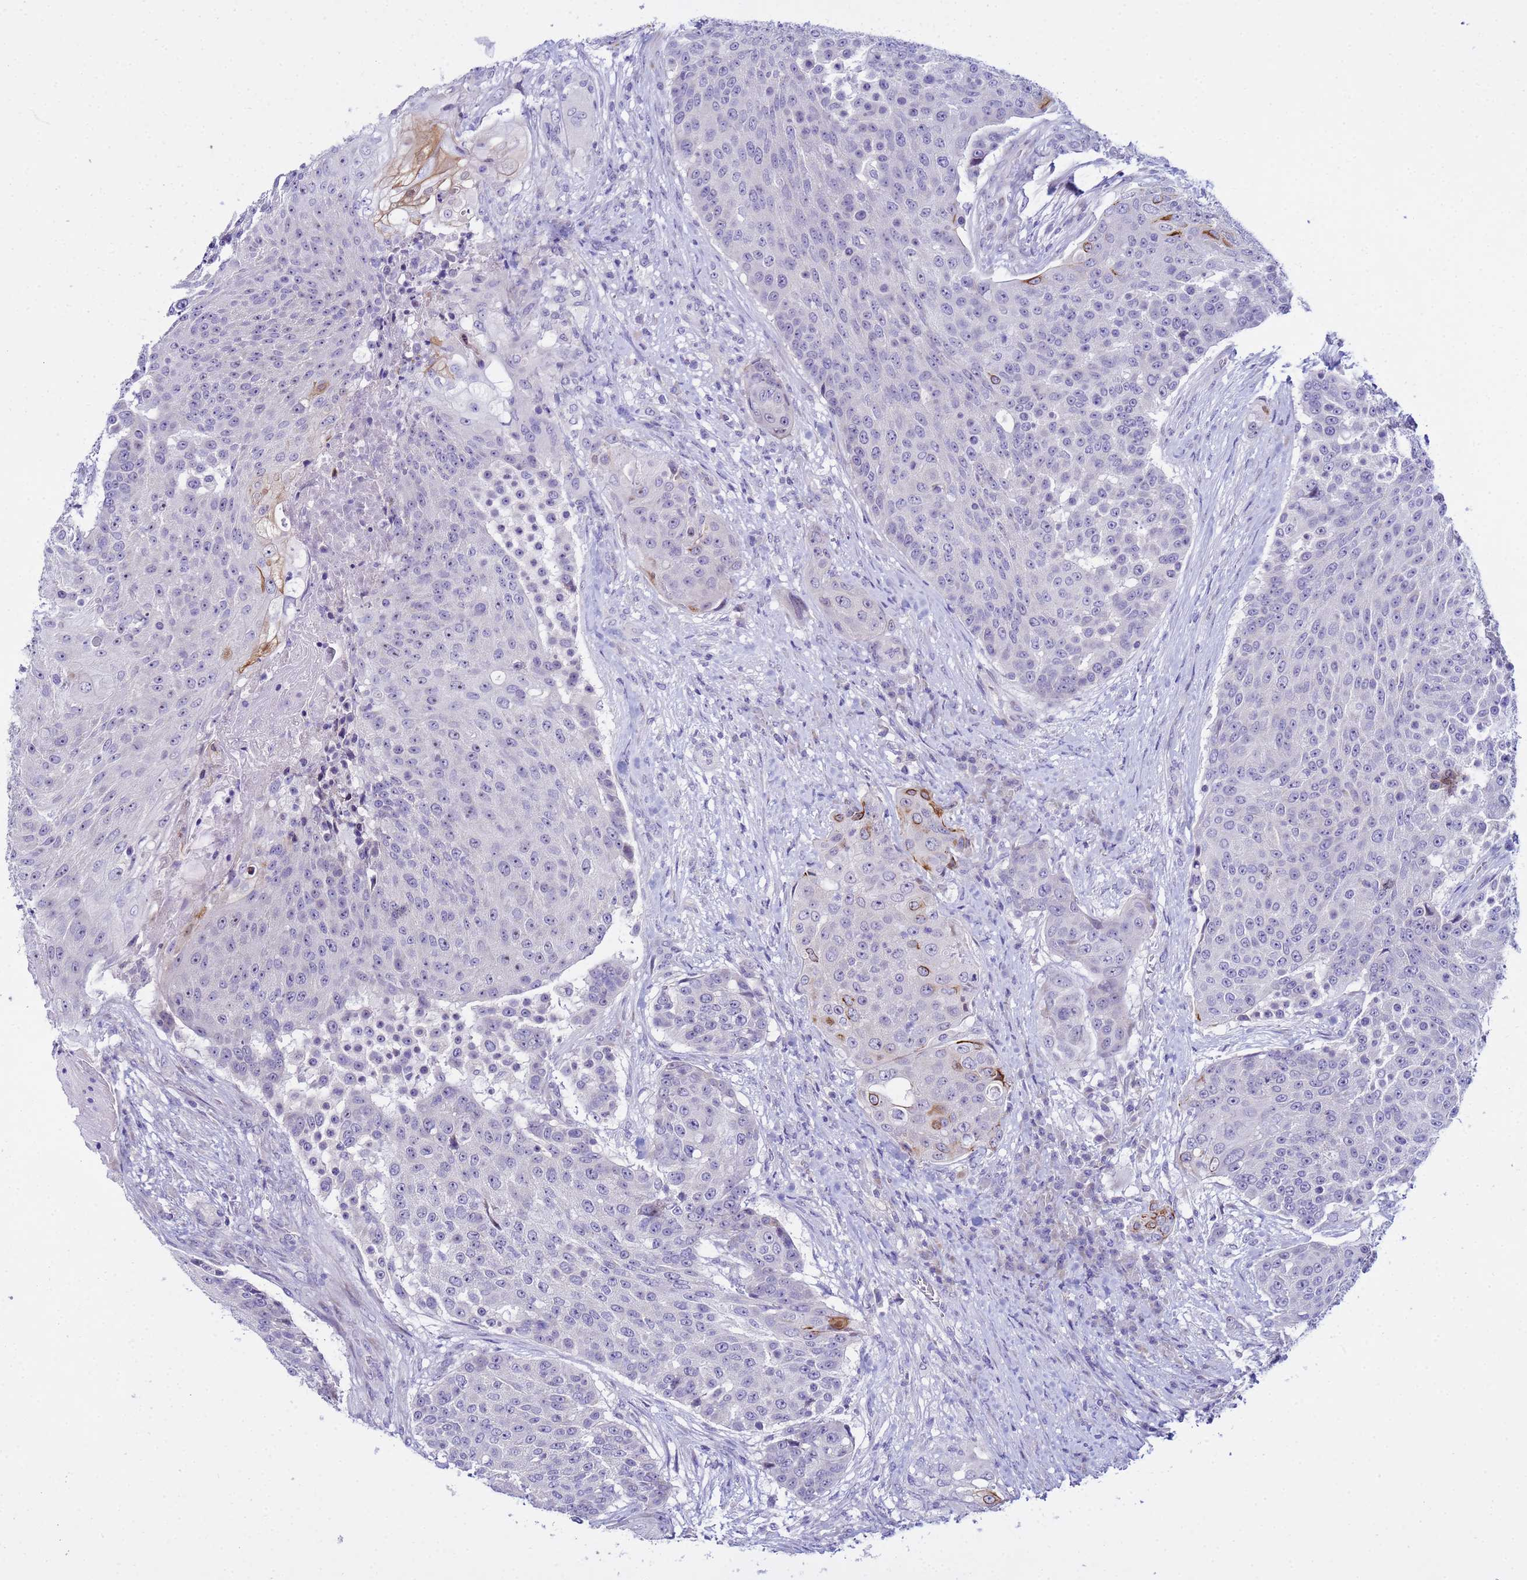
{"staining": {"intensity": "moderate", "quantity": "<25%", "location": "cytoplasmic/membranous"}, "tissue": "urothelial cancer", "cell_type": "Tumor cells", "image_type": "cancer", "snomed": [{"axis": "morphology", "description": "Urothelial carcinoma, High grade"}, {"axis": "topography", "description": "Urinary bladder"}], "caption": "There is low levels of moderate cytoplasmic/membranous positivity in tumor cells of urothelial cancer, as demonstrated by immunohistochemical staining (brown color).", "gene": "IGSF11", "patient": {"sex": "female", "age": 63}}